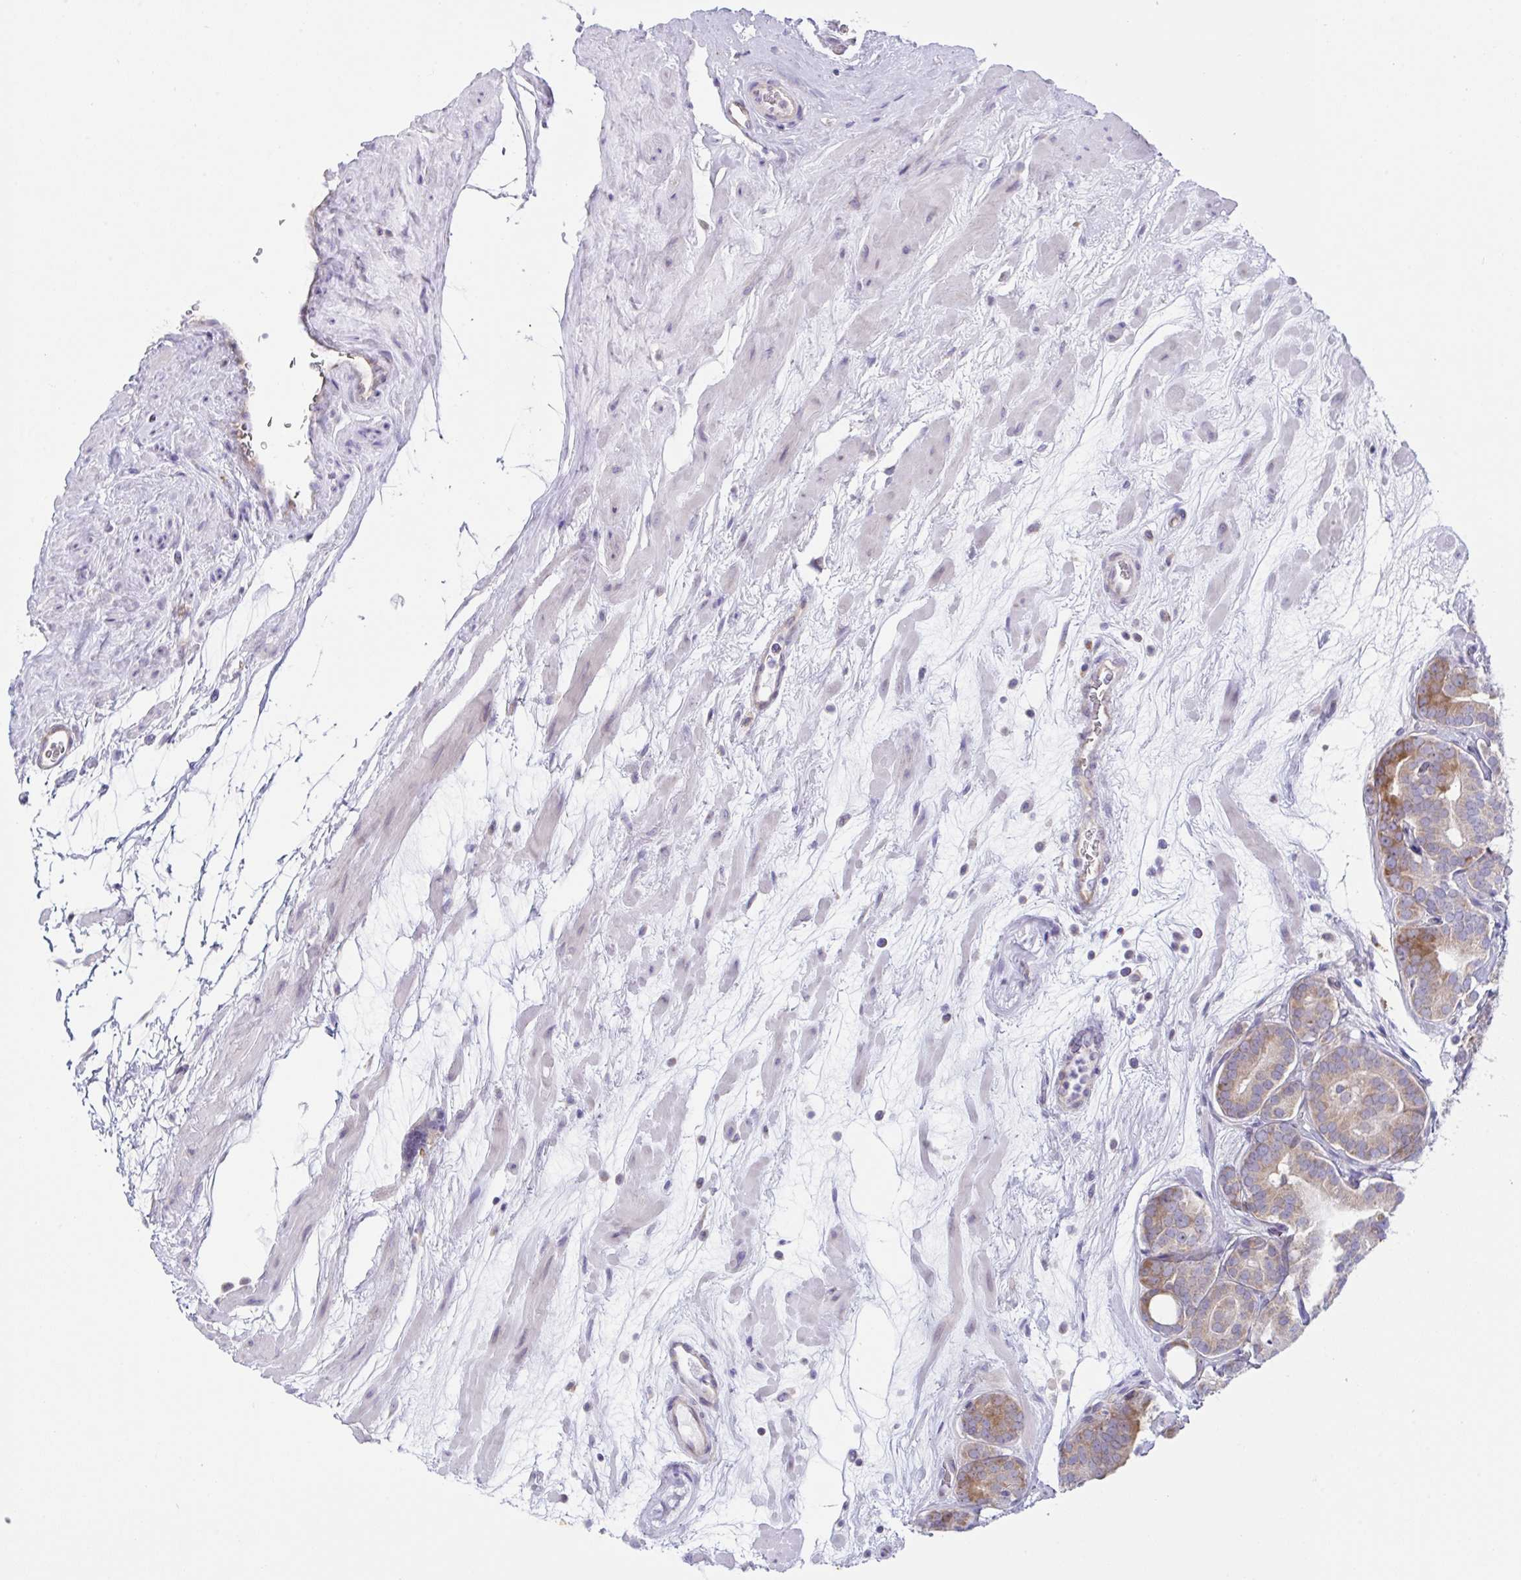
{"staining": {"intensity": "moderate", "quantity": "25%-75%", "location": "cytoplasmic/membranous"}, "tissue": "prostate cancer", "cell_type": "Tumor cells", "image_type": "cancer", "snomed": [{"axis": "morphology", "description": "Adenocarcinoma, High grade"}, {"axis": "topography", "description": "Prostate"}], "caption": "Immunohistochemical staining of human prostate cancer reveals medium levels of moderate cytoplasmic/membranous expression in approximately 25%-75% of tumor cells.", "gene": "FAU", "patient": {"sex": "male", "age": 66}}